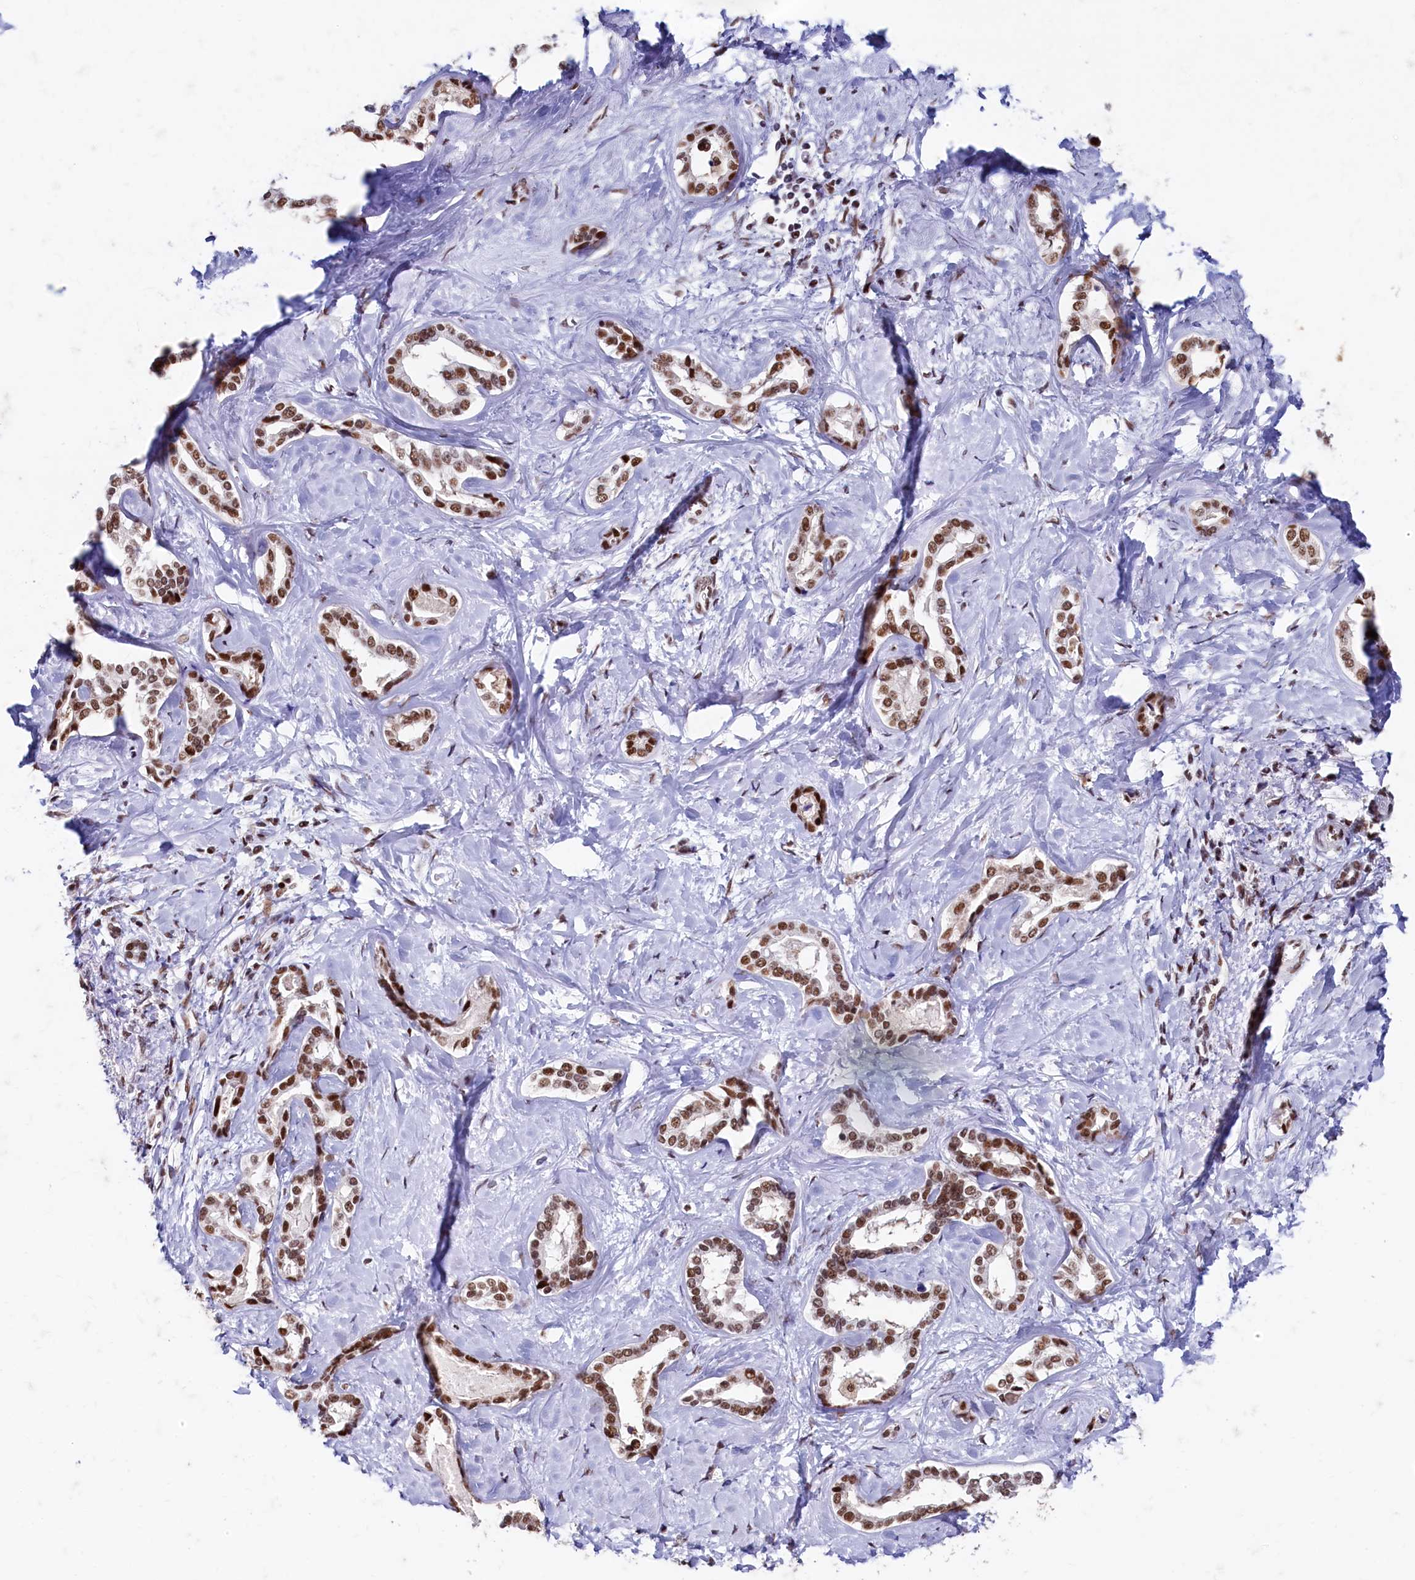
{"staining": {"intensity": "moderate", "quantity": ">75%", "location": "nuclear"}, "tissue": "liver cancer", "cell_type": "Tumor cells", "image_type": "cancer", "snomed": [{"axis": "morphology", "description": "Carcinoma, Hepatocellular, NOS"}, {"axis": "topography", "description": "Liver"}], "caption": "Protein expression analysis of human hepatocellular carcinoma (liver) reveals moderate nuclear staining in about >75% of tumor cells. Using DAB (brown) and hematoxylin (blue) stains, captured at high magnification using brightfield microscopy.", "gene": "CPSF7", "patient": {"sex": "female", "age": 73}}